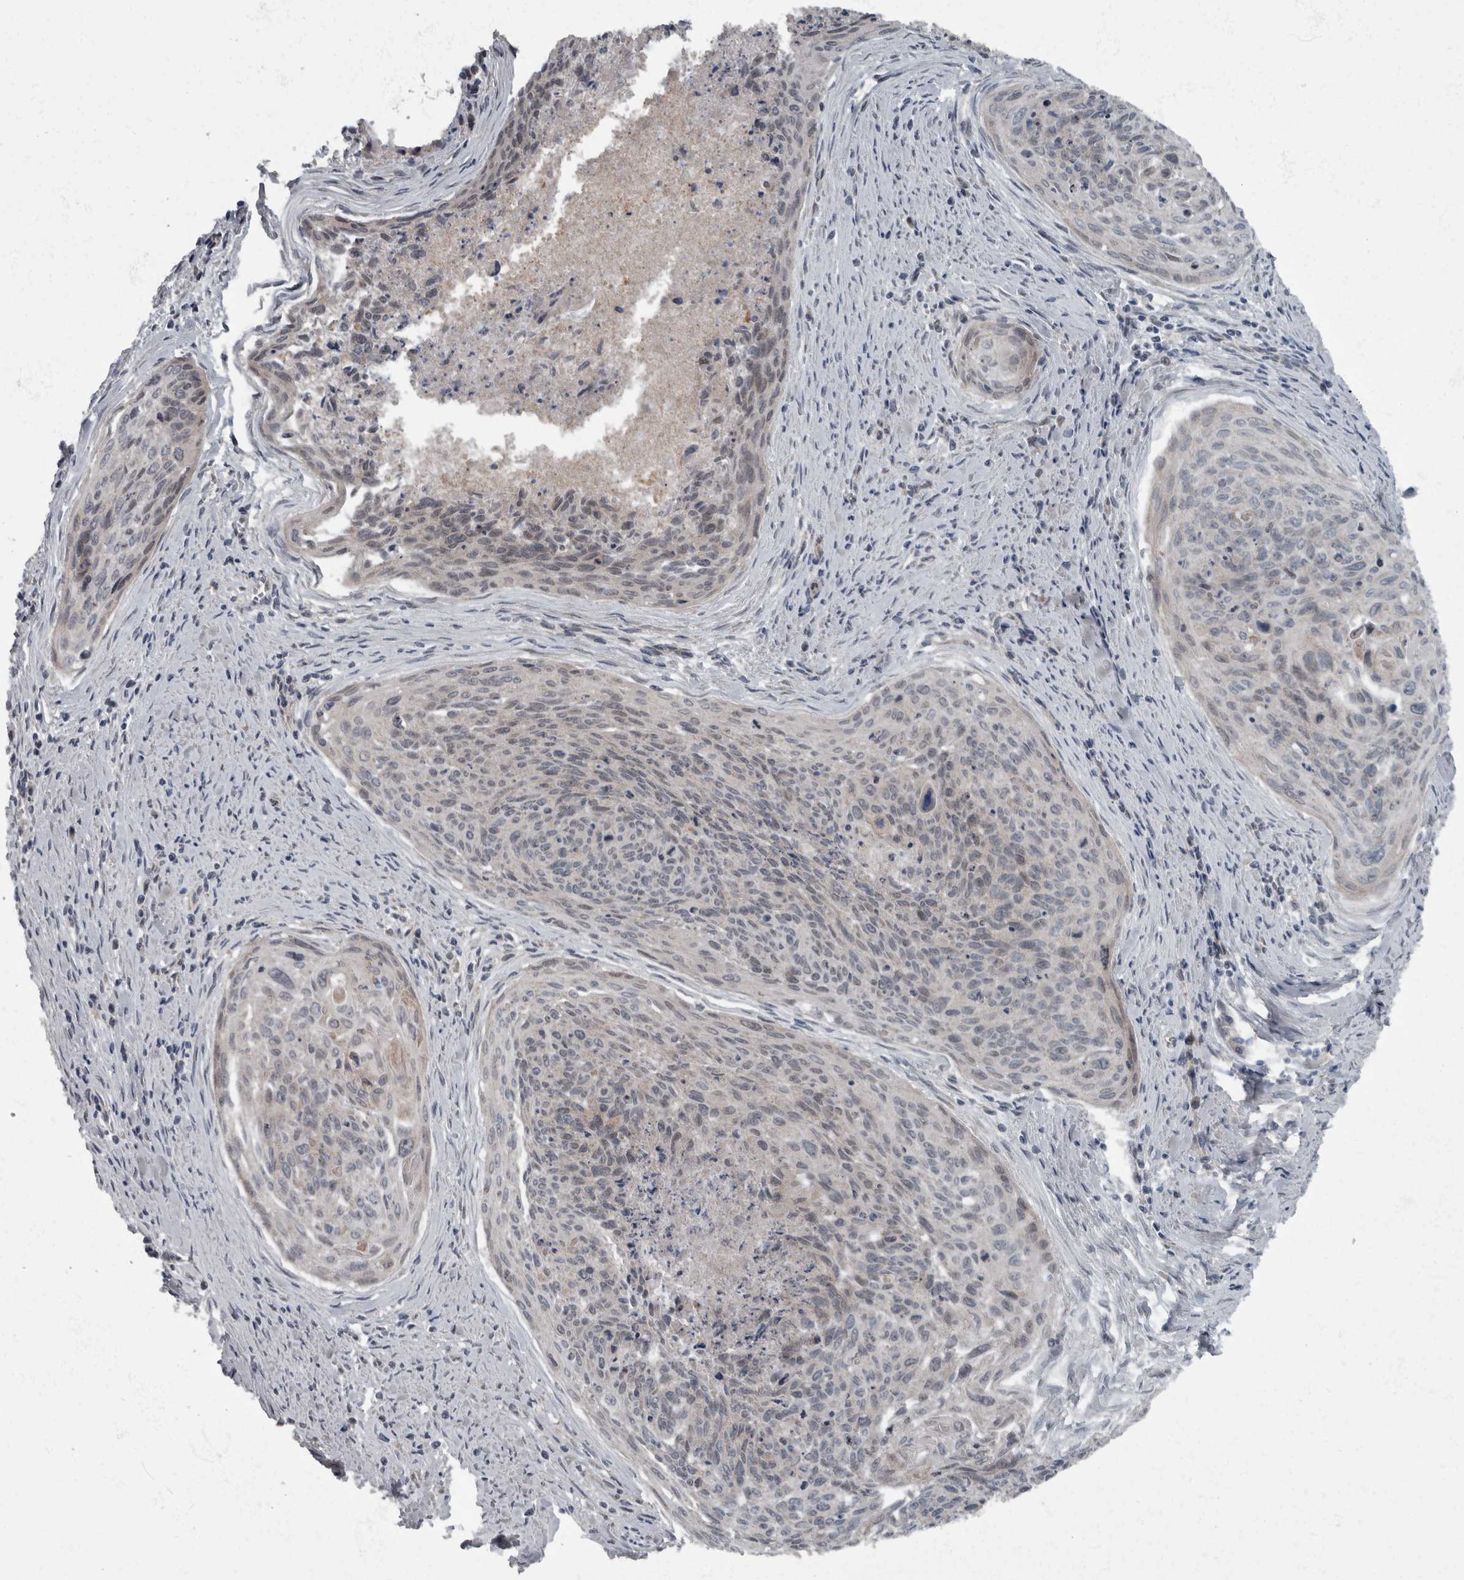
{"staining": {"intensity": "negative", "quantity": "none", "location": "none"}, "tissue": "cervical cancer", "cell_type": "Tumor cells", "image_type": "cancer", "snomed": [{"axis": "morphology", "description": "Squamous cell carcinoma, NOS"}, {"axis": "topography", "description": "Cervix"}], "caption": "Tumor cells show no significant positivity in cervical cancer. (DAB immunohistochemistry (IHC) visualized using brightfield microscopy, high magnification).", "gene": "RABGGTB", "patient": {"sex": "female", "age": 55}}